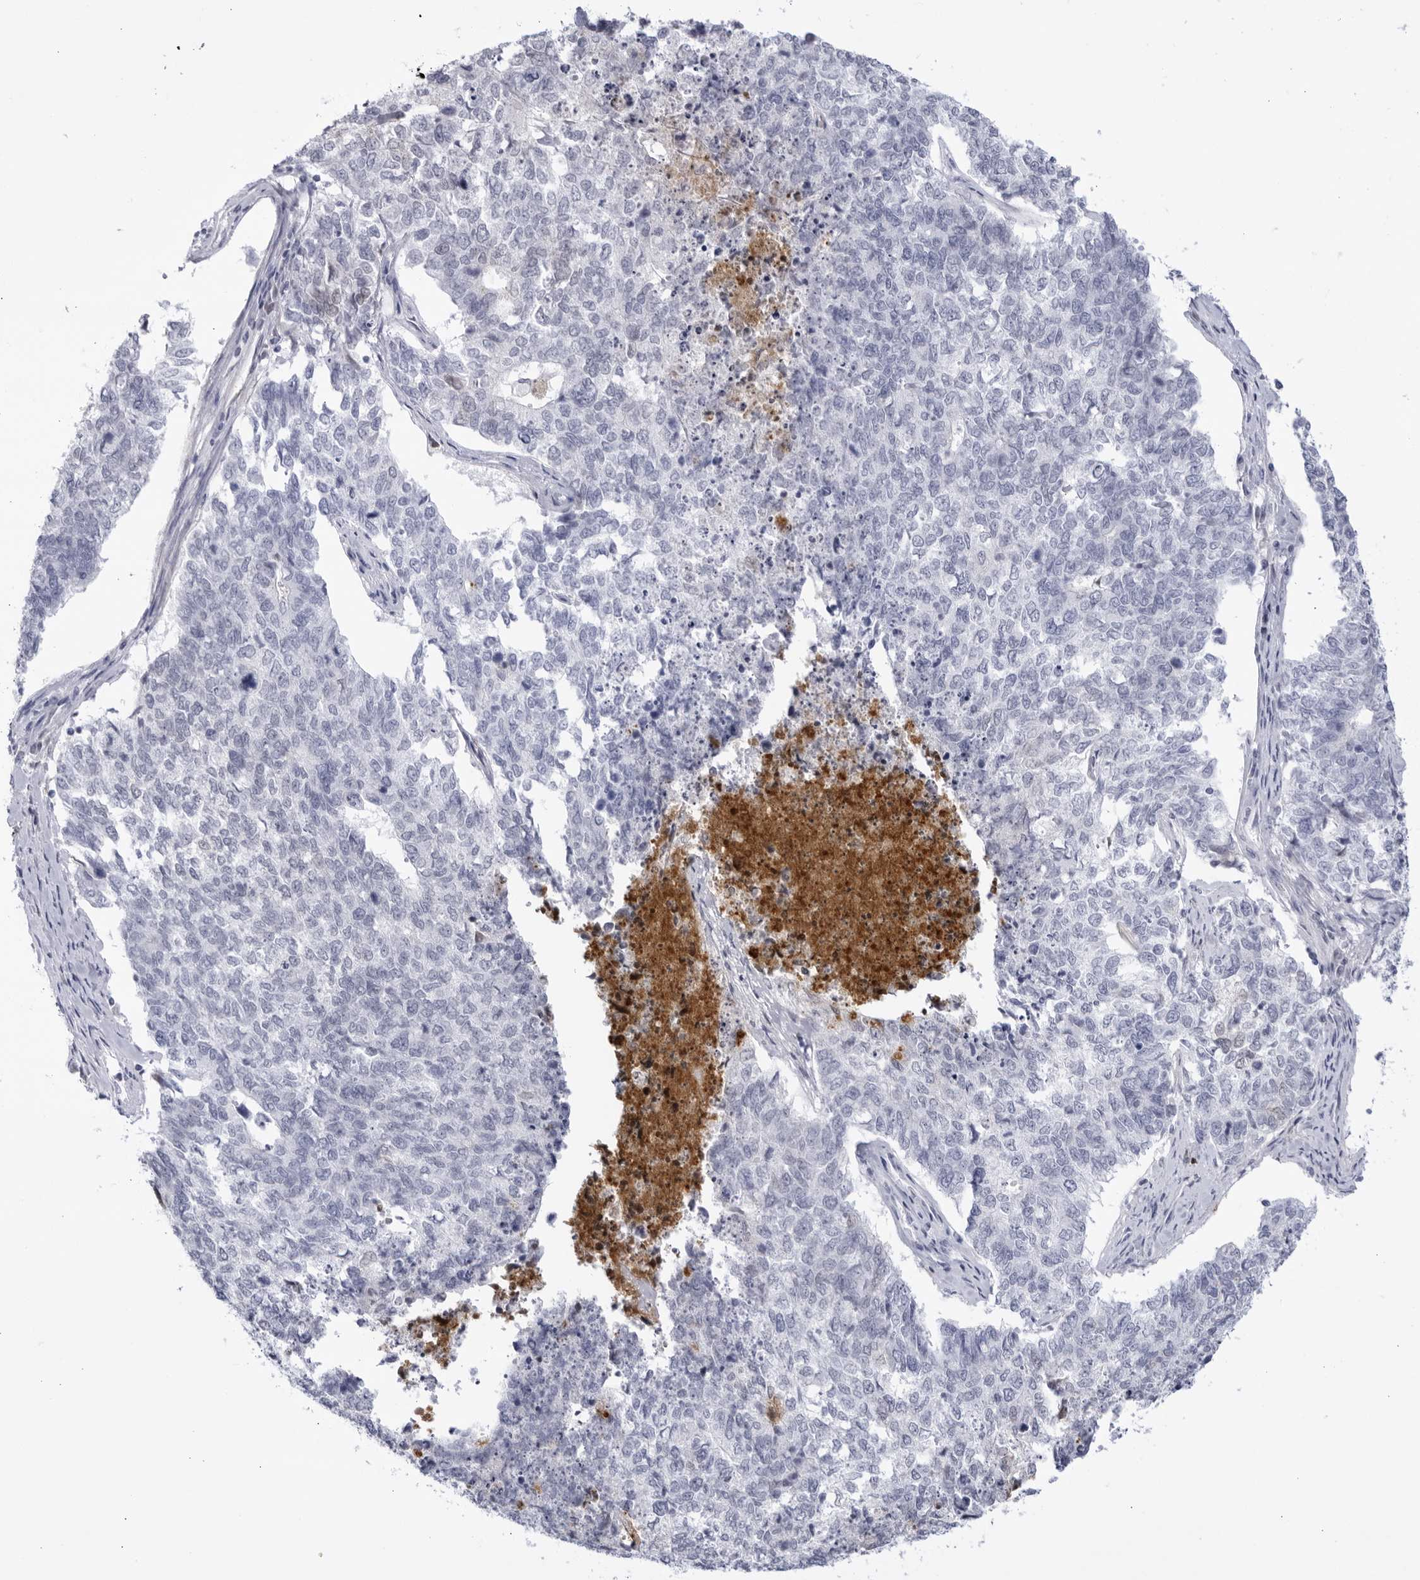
{"staining": {"intensity": "weak", "quantity": "<25%", "location": "nuclear"}, "tissue": "cervical cancer", "cell_type": "Tumor cells", "image_type": "cancer", "snomed": [{"axis": "morphology", "description": "Squamous cell carcinoma, NOS"}, {"axis": "topography", "description": "Cervix"}], "caption": "The immunohistochemistry photomicrograph has no significant staining in tumor cells of squamous cell carcinoma (cervical) tissue. Brightfield microscopy of immunohistochemistry (IHC) stained with DAB (3,3'-diaminobenzidine) (brown) and hematoxylin (blue), captured at high magnification.", "gene": "CNBD1", "patient": {"sex": "female", "age": 63}}